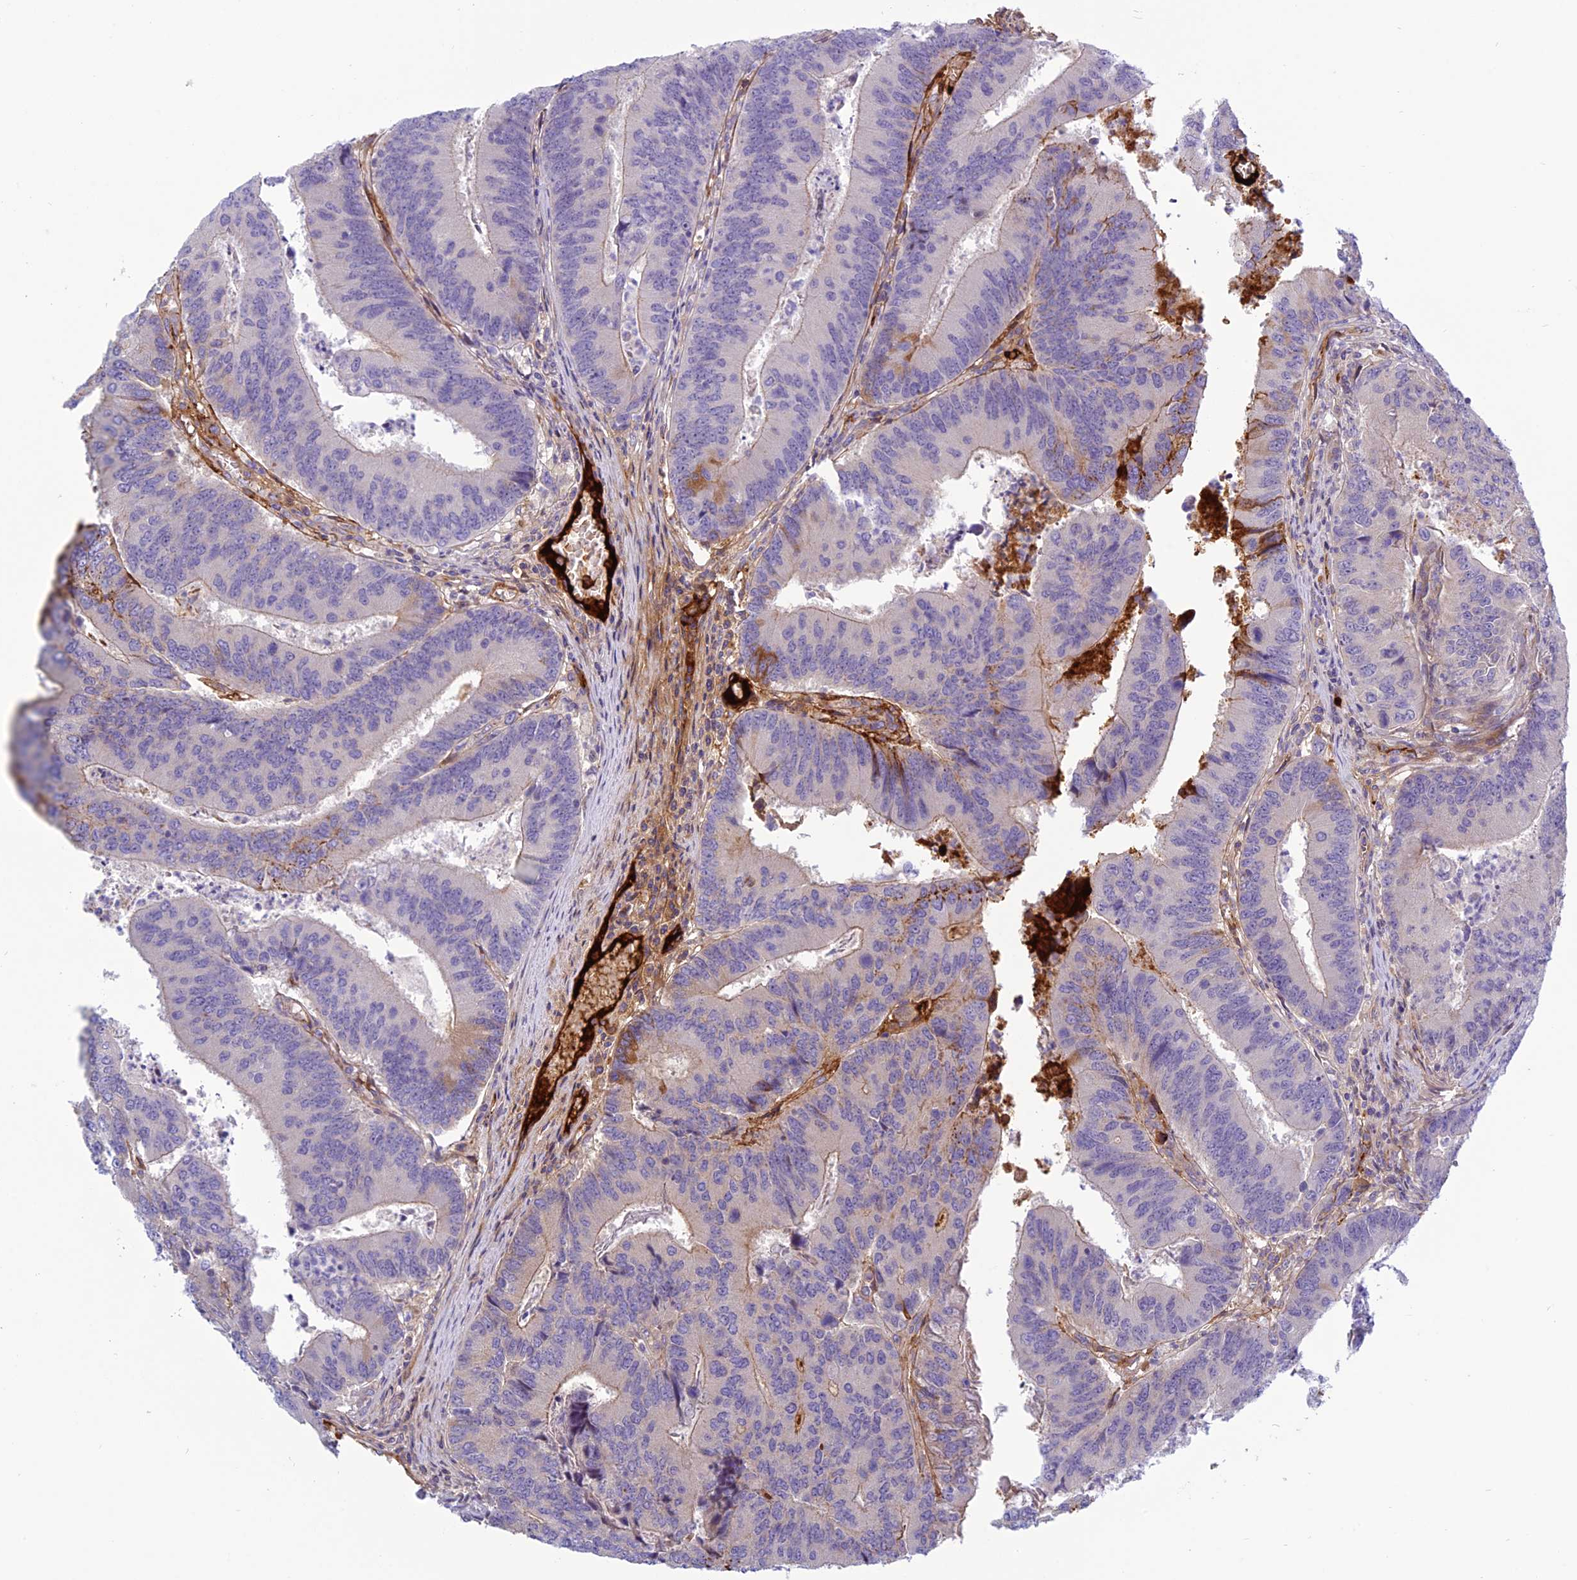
{"staining": {"intensity": "moderate", "quantity": "<25%", "location": "cytoplasmic/membranous"}, "tissue": "colorectal cancer", "cell_type": "Tumor cells", "image_type": "cancer", "snomed": [{"axis": "morphology", "description": "Adenocarcinoma, NOS"}, {"axis": "topography", "description": "Colon"}], "caption": "IHC micrograph of adenocarcinoma (colorectal) stained for a protein (brown), which exhibits low levels of moderate cytoplasmic/membranous positivity in approximately <25% of tumor cells.", "gene": "CLEC11A", "patient": {"sex": "female", "age": 67}}